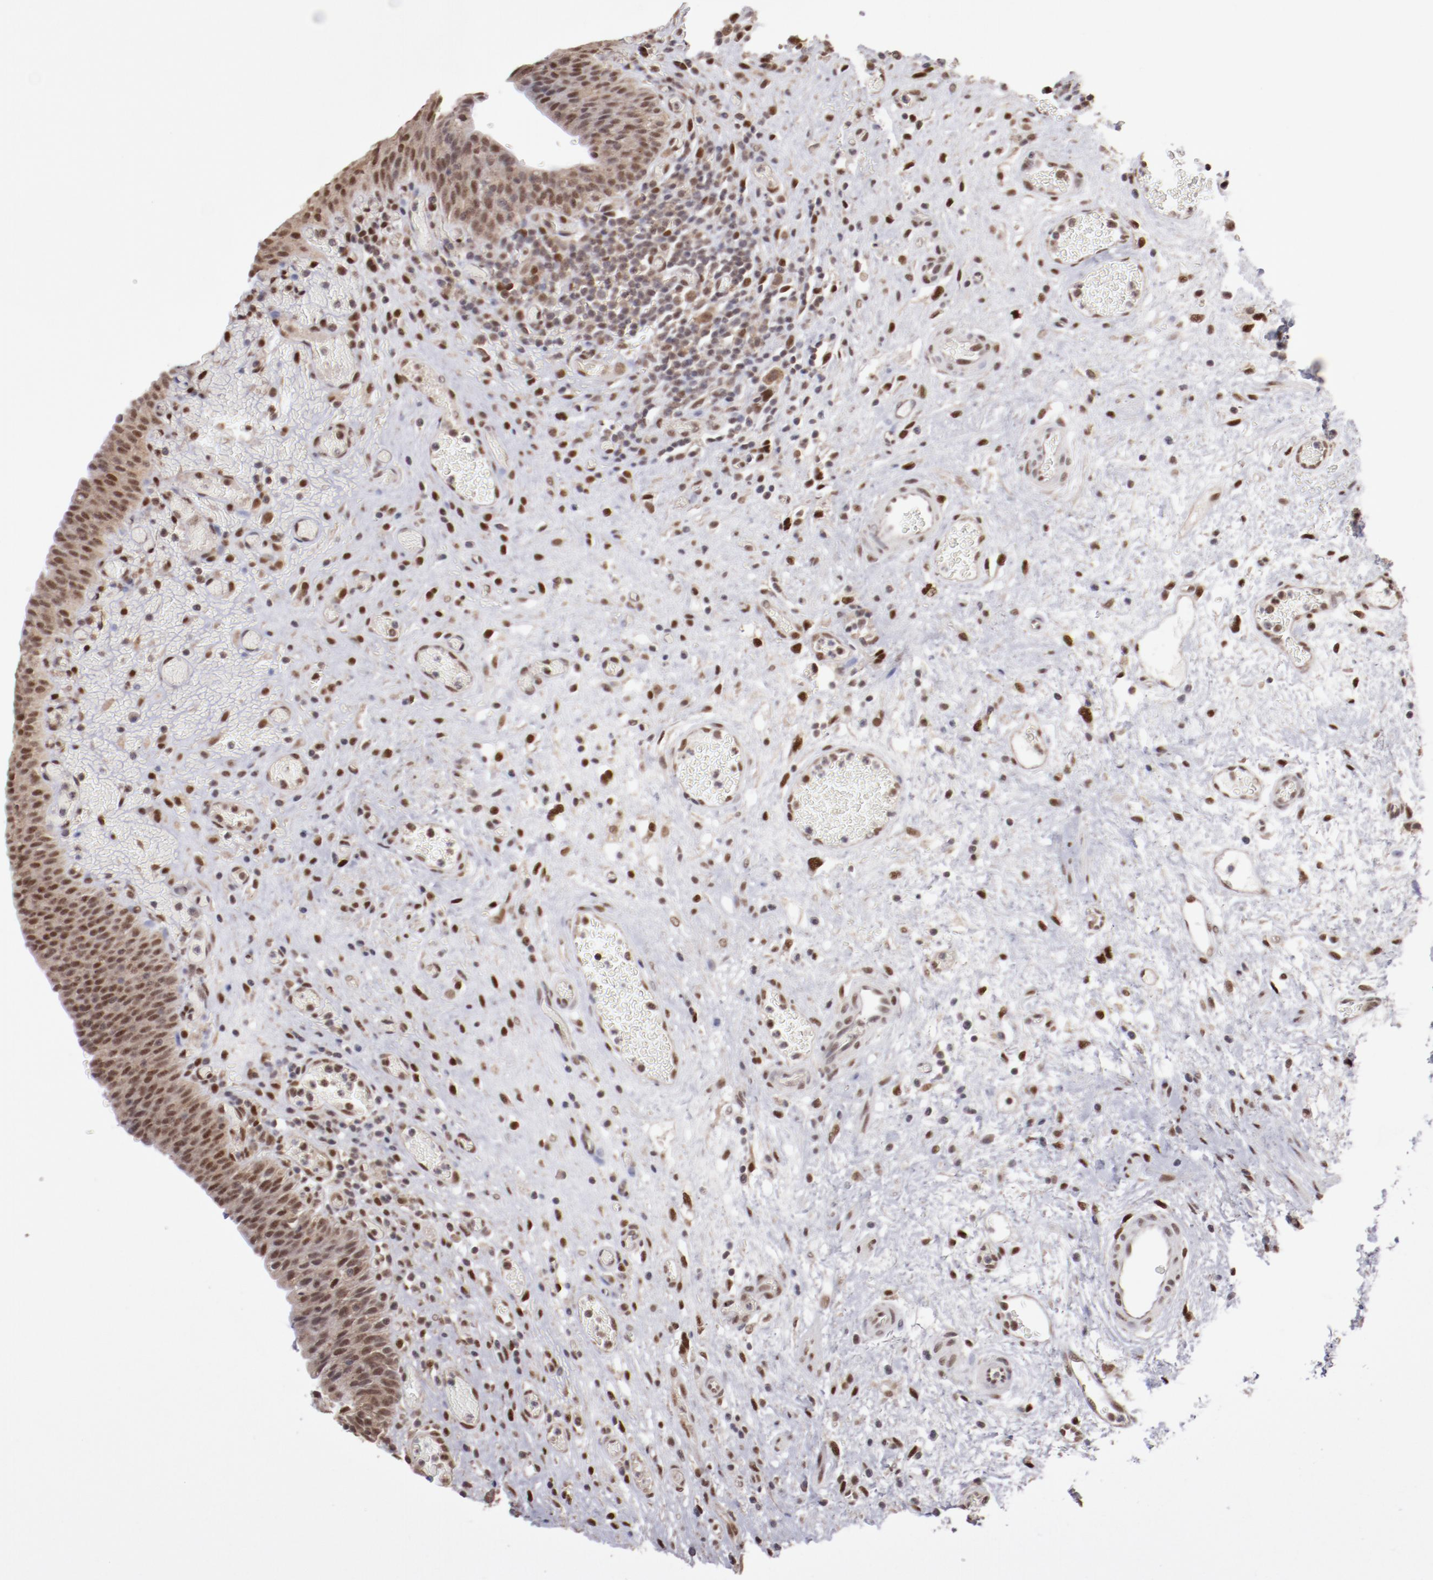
{"staining": {"intensity": "moderate", "quantity": ">75%", "location": "cytoplasmic/membranous,nuclear"}, "tissue": "urinary bladder", "cell_type": "Urothelial cells", "image_type": "normal", "snomed": [{"axis": "morphology", "description": "Normal tissue, NOS"}, {"axis": "morphology", "description": "Urothelial carcinoma, High grade"}, {"axis": "topography", "description": "Urinary bladder"}], "caption": "High-magnification brightfield microscopy of normal urinary bladder stained with DAB (3,3'-diaminobenzidine) (brown) and counterstained with hematoxylin (blue). urothelial cells exhibit moderate cytoplasmic/membranous,nuclear staining is appreciated in about>75% of cells. The staining was performed using DAB to visualize the protein expression in brown, while the nuclei were stained in blue with hematoxylin (Magnification: 20x).", "gene": "ARNT", "patient": {"sex": "male", "age": 51}}